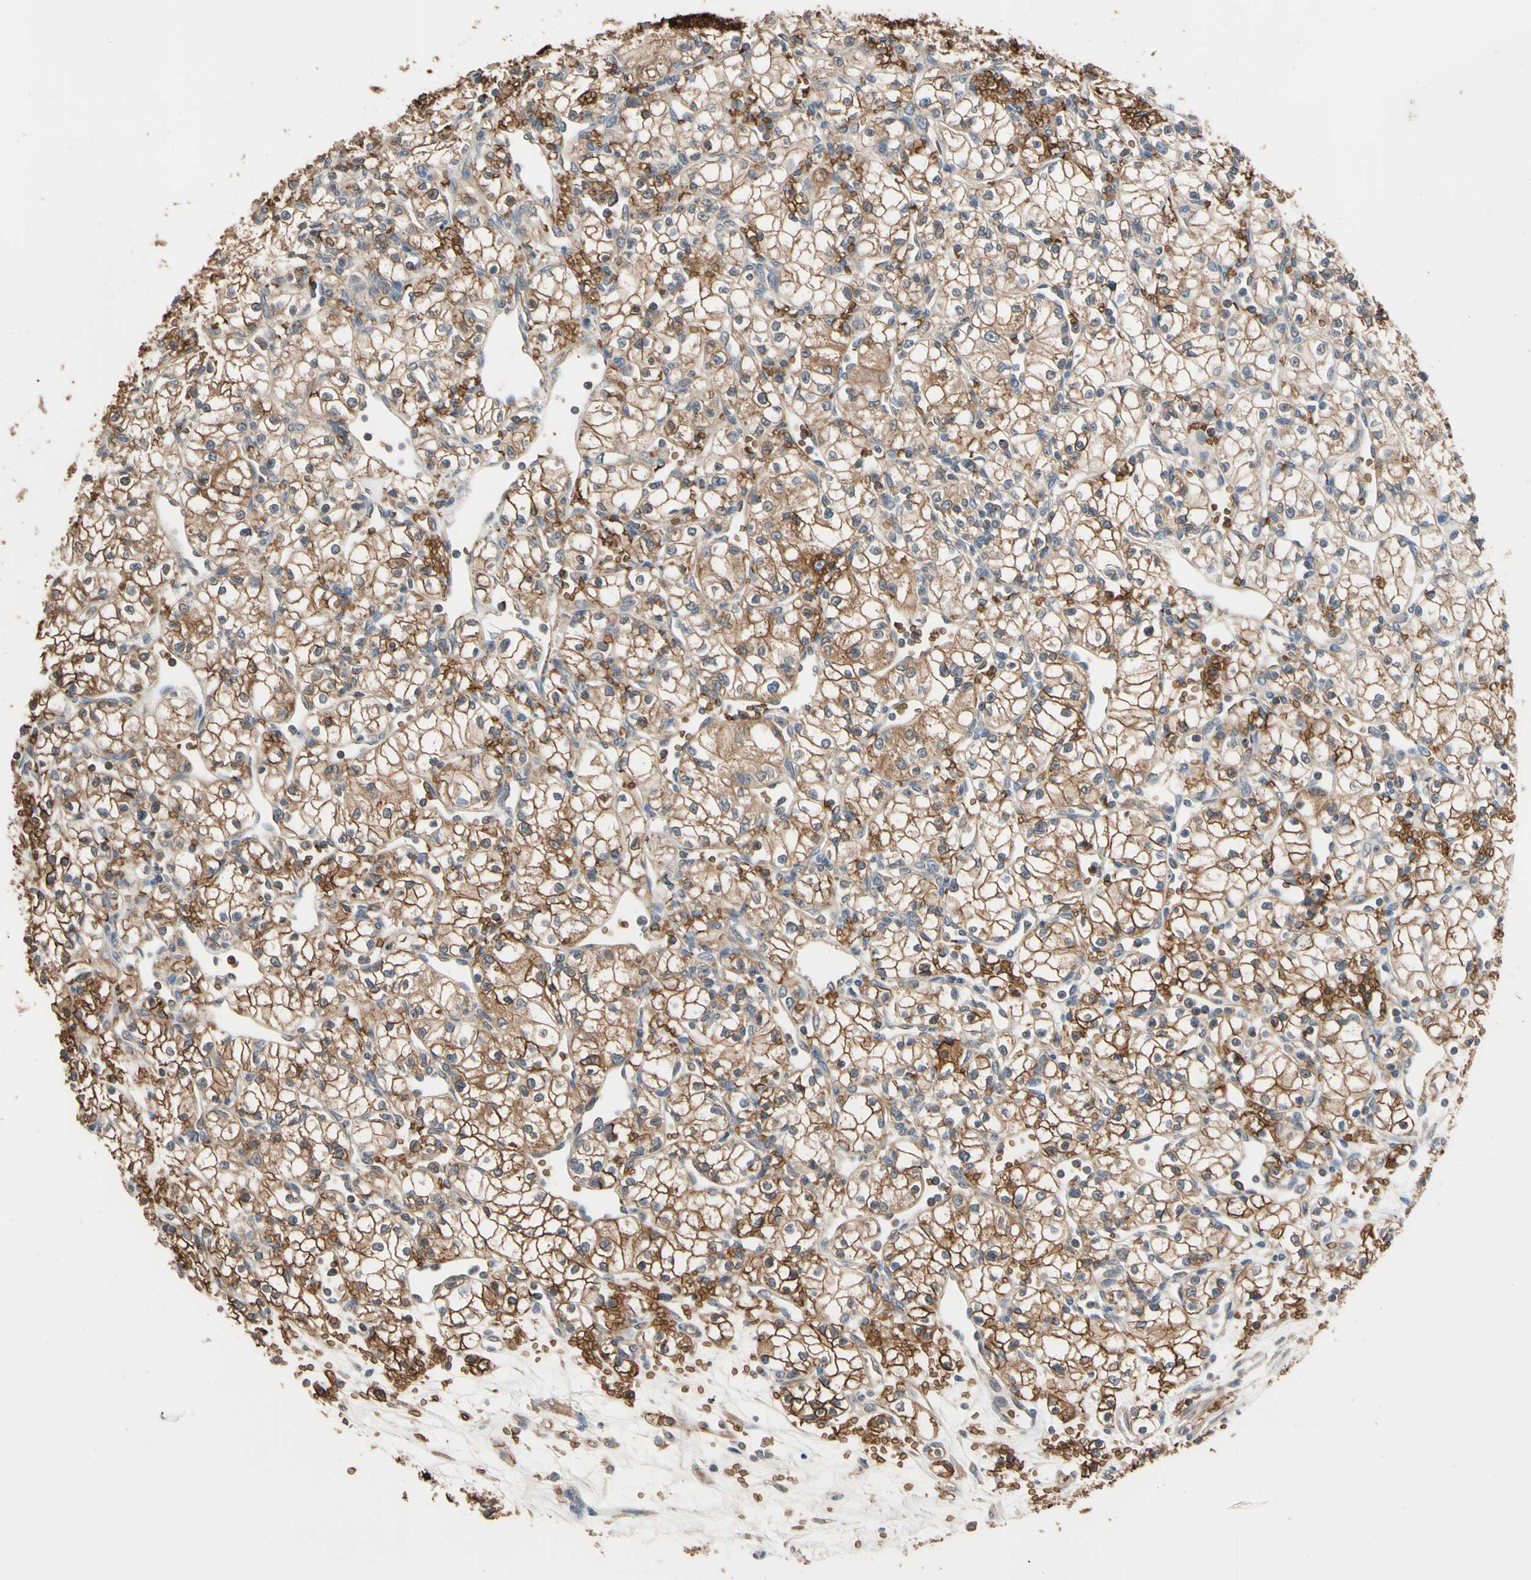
{"staining": {"intensity": "strong", "quantity": ">75%", "location": "cytoplasmic/membranous"}, "tissue": "renal cancer", "cell_type": "Tumor cells", "image_type": "cancer", "snomed": [{"axis": "morphology", "description": "Normal tissue, NOS"}, {"axis": "morphology", "description": "Adenocarcinoma, NOS"}, {"axis": "topography", "description": "Kidney"}], "caption": "An image showing strong cytoplasmic/membranous positivity in about >75% of tumor cells in adenocarcinoma (renal), as visualized by brown immunohistochemical staining.", "gene": "RIOK2", "patient": {"sex": "male", "age": 59}}